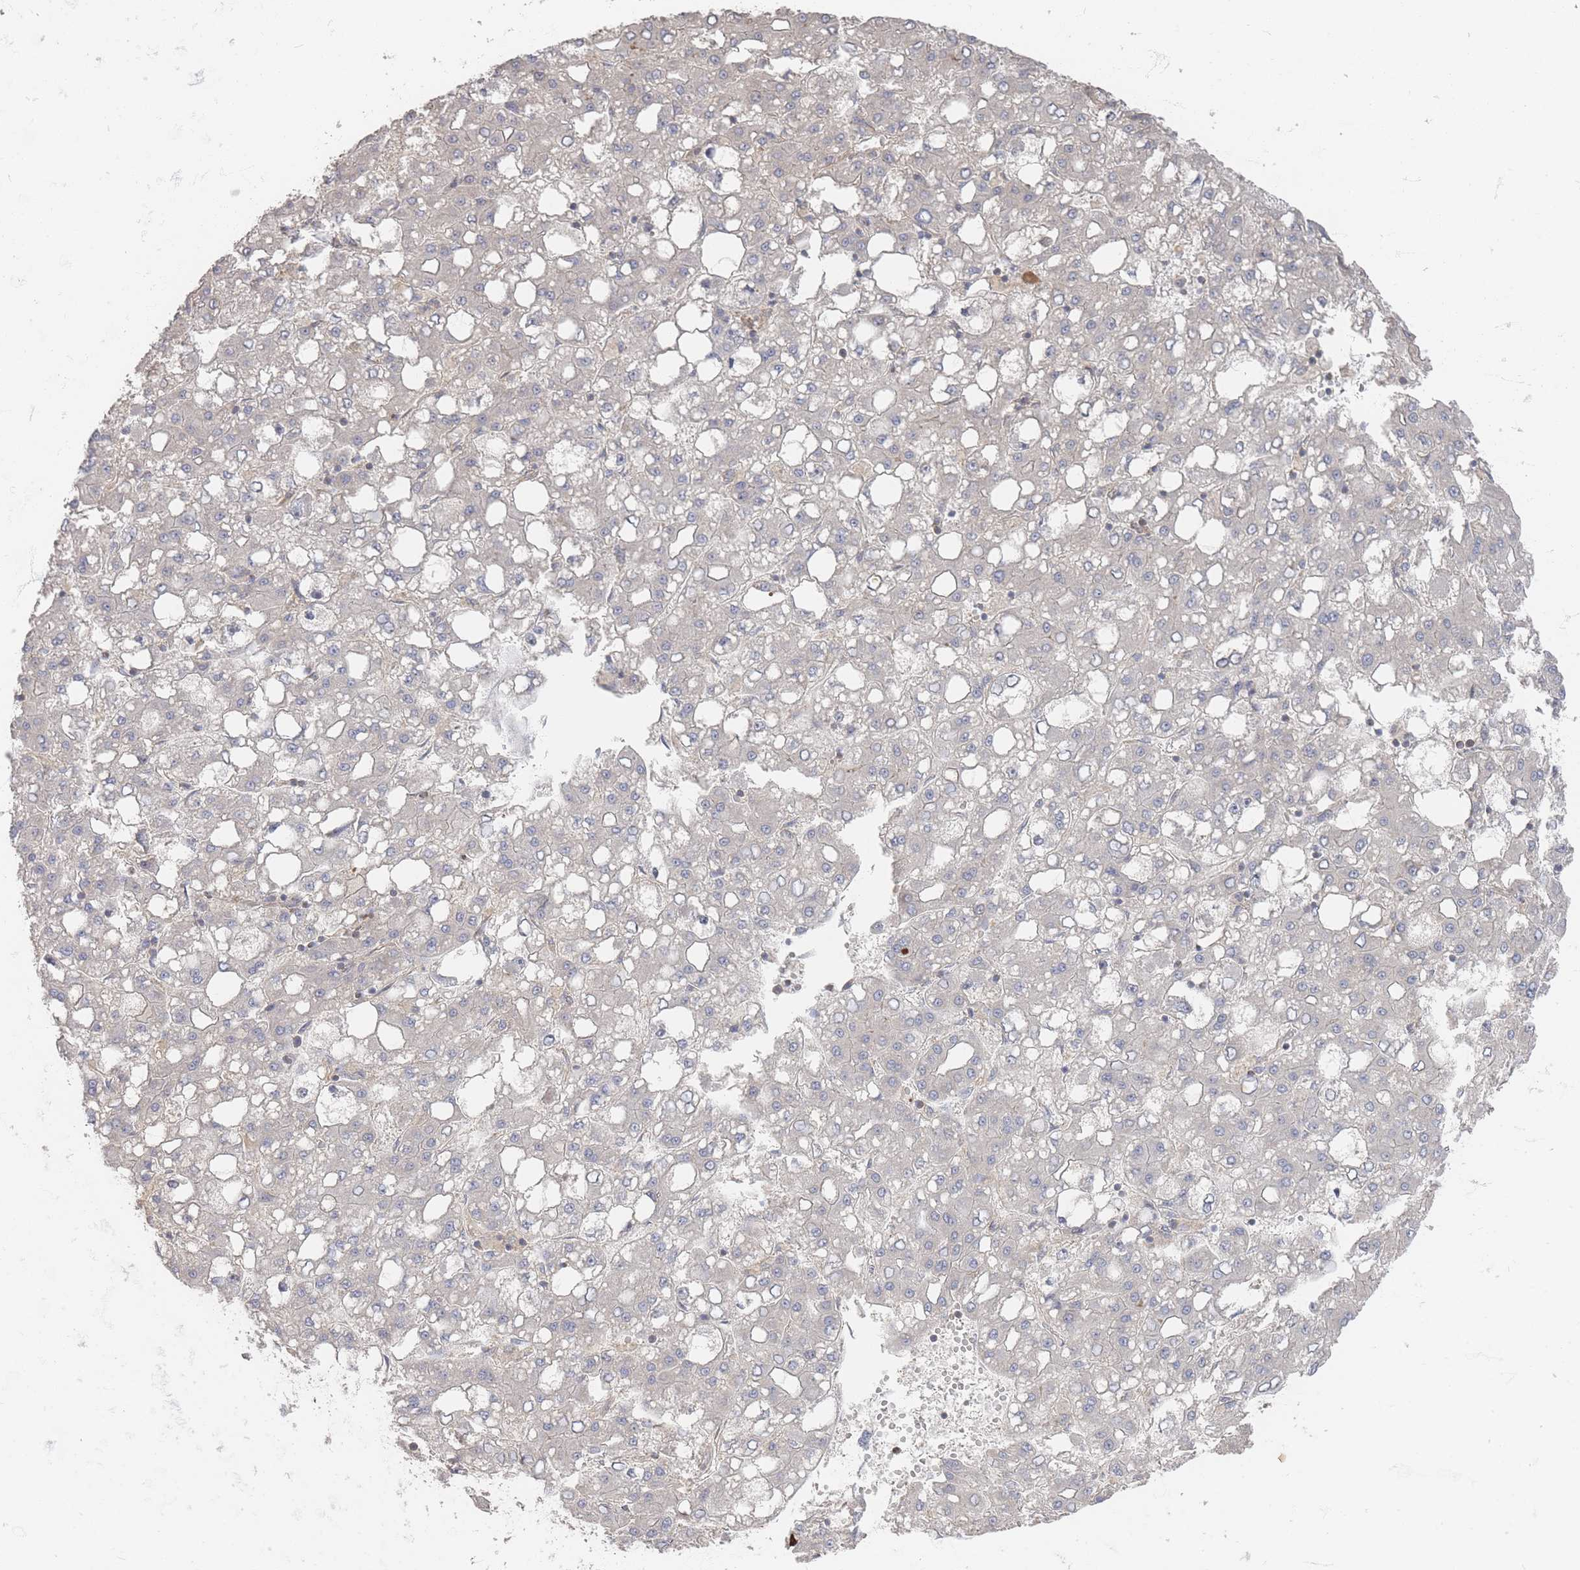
{"staining": {"intensity": "negative", "quantity": "none", "location": "none"}, "tissue": "liver cancer", "cell_type": "Tumor cells", "image_type": "cancer", "snomed": [{"axis": "morphology", "description": "Carcinoma, Hepatocellular, NOS"}, {"axis": "topography", "description": "Liver"}], "caption": "Tumor cells show no significant positivity in liver hepatocellular carcinoma.", "gene": "GLE1", "patient": {"sex": "male", "age": 65}}